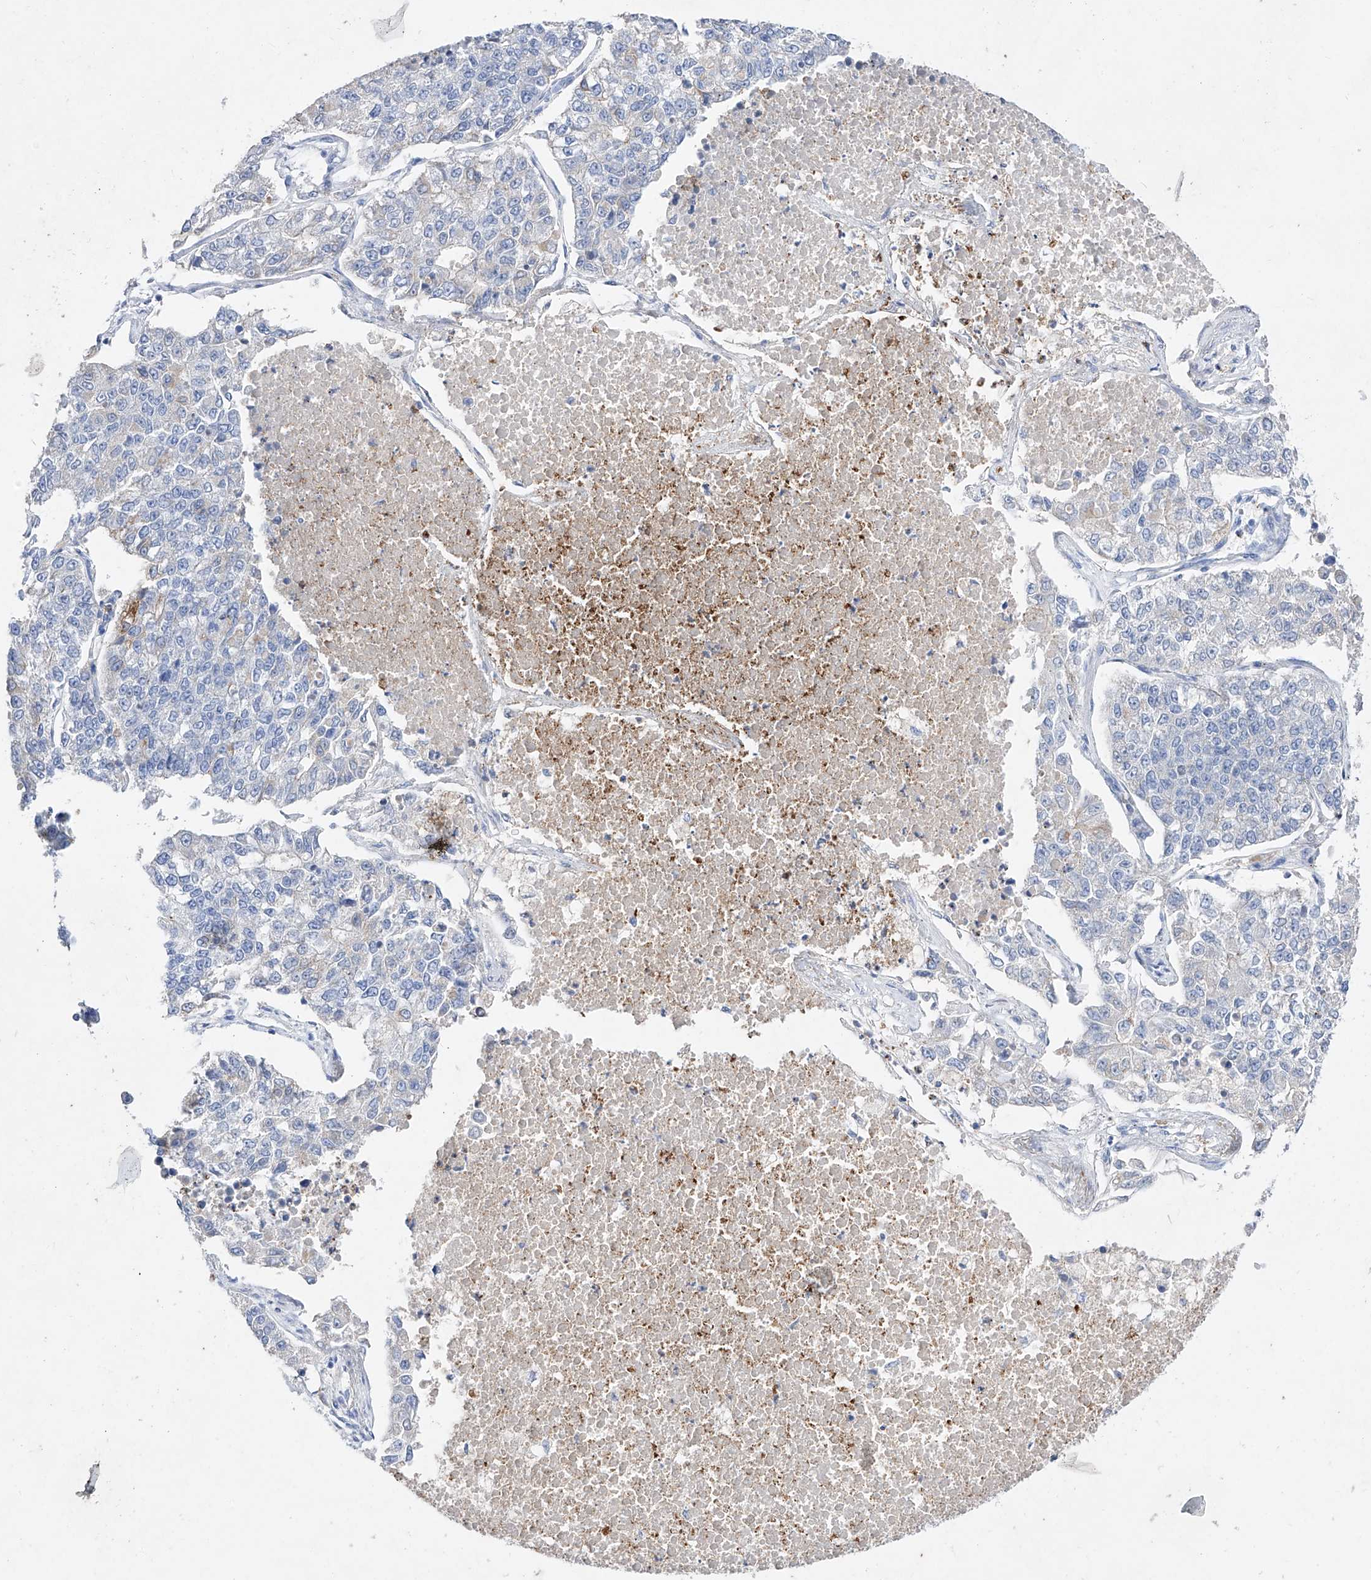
{"staining": {"intensity": "negative", "quantity": "none", "location": "none"}, "tissue": "lung cancer", "cell_type": "Tumor cells", "image_type": "cancer", "snomed": [{"axis": "morphology", "description": "Adenocarcinoma, NOS"}, {"axis": "topography", "description": "Lung"}], "caption": "Adenocarcinoma (lung) was stained to show a protein in brown. There is no significant staining in tumor cells.", "gene": "TM7SF2", "patient": {"sex": "male", "age": 49}}